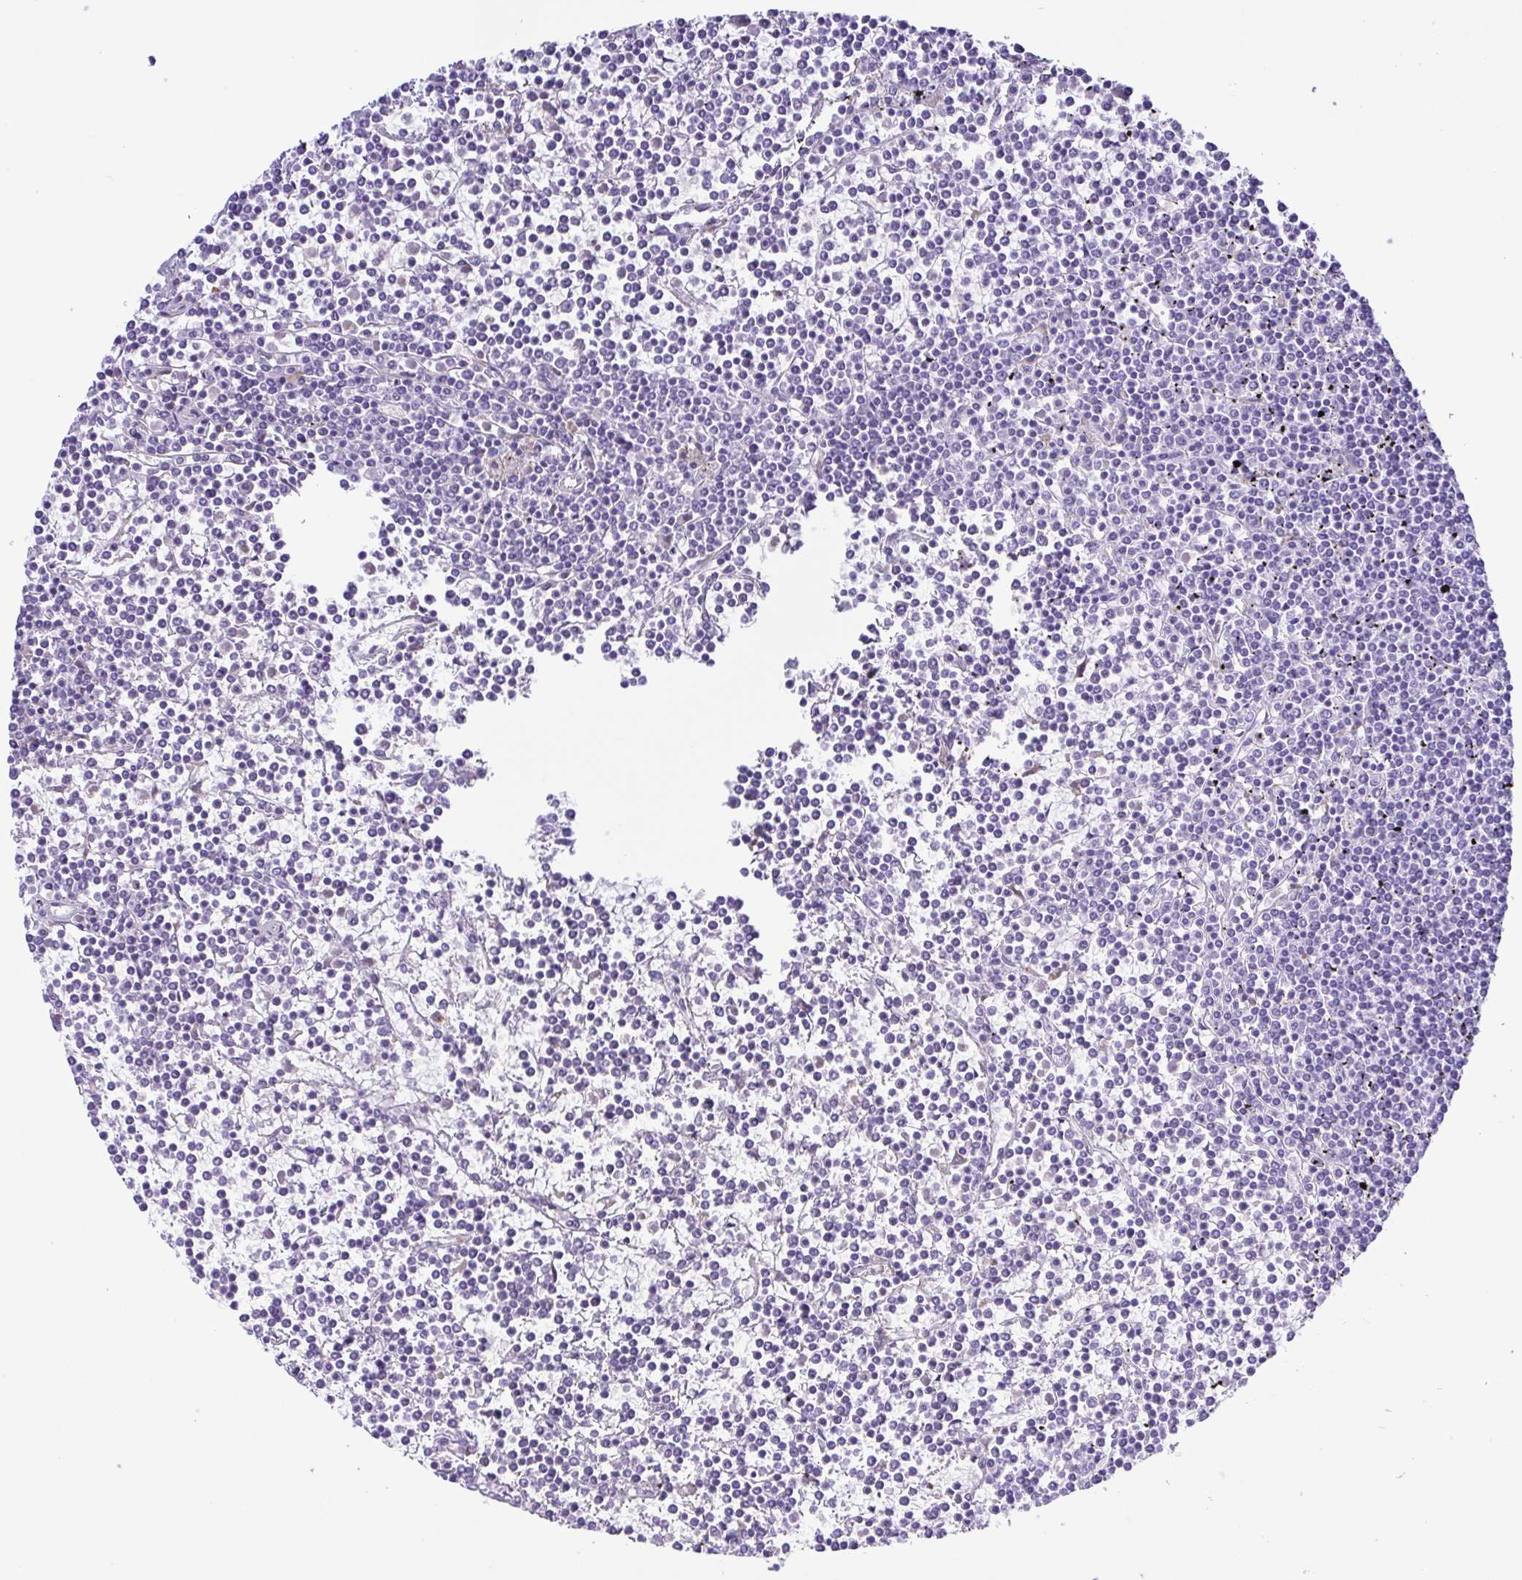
{"staining": {"intensity": "negative", "quantity": "none", "location": "none"}, "tissue": "lymphoma", "cell_type": "Tumor cells", "image_type": "cancer", "snomed": [{"axis": "morphology", "description": "Malignant lymphoma, non-Hodgkin's type, Low grade"}, {"axis": "topography", "description": "Spleen"}], "caption": "Tumor cells are negative for protein expression in human malignant lymphoma, non-Hodgkin's type (low-grade).", "gene": "GPR17", "patient": {"sex": "female", "age": 19}}